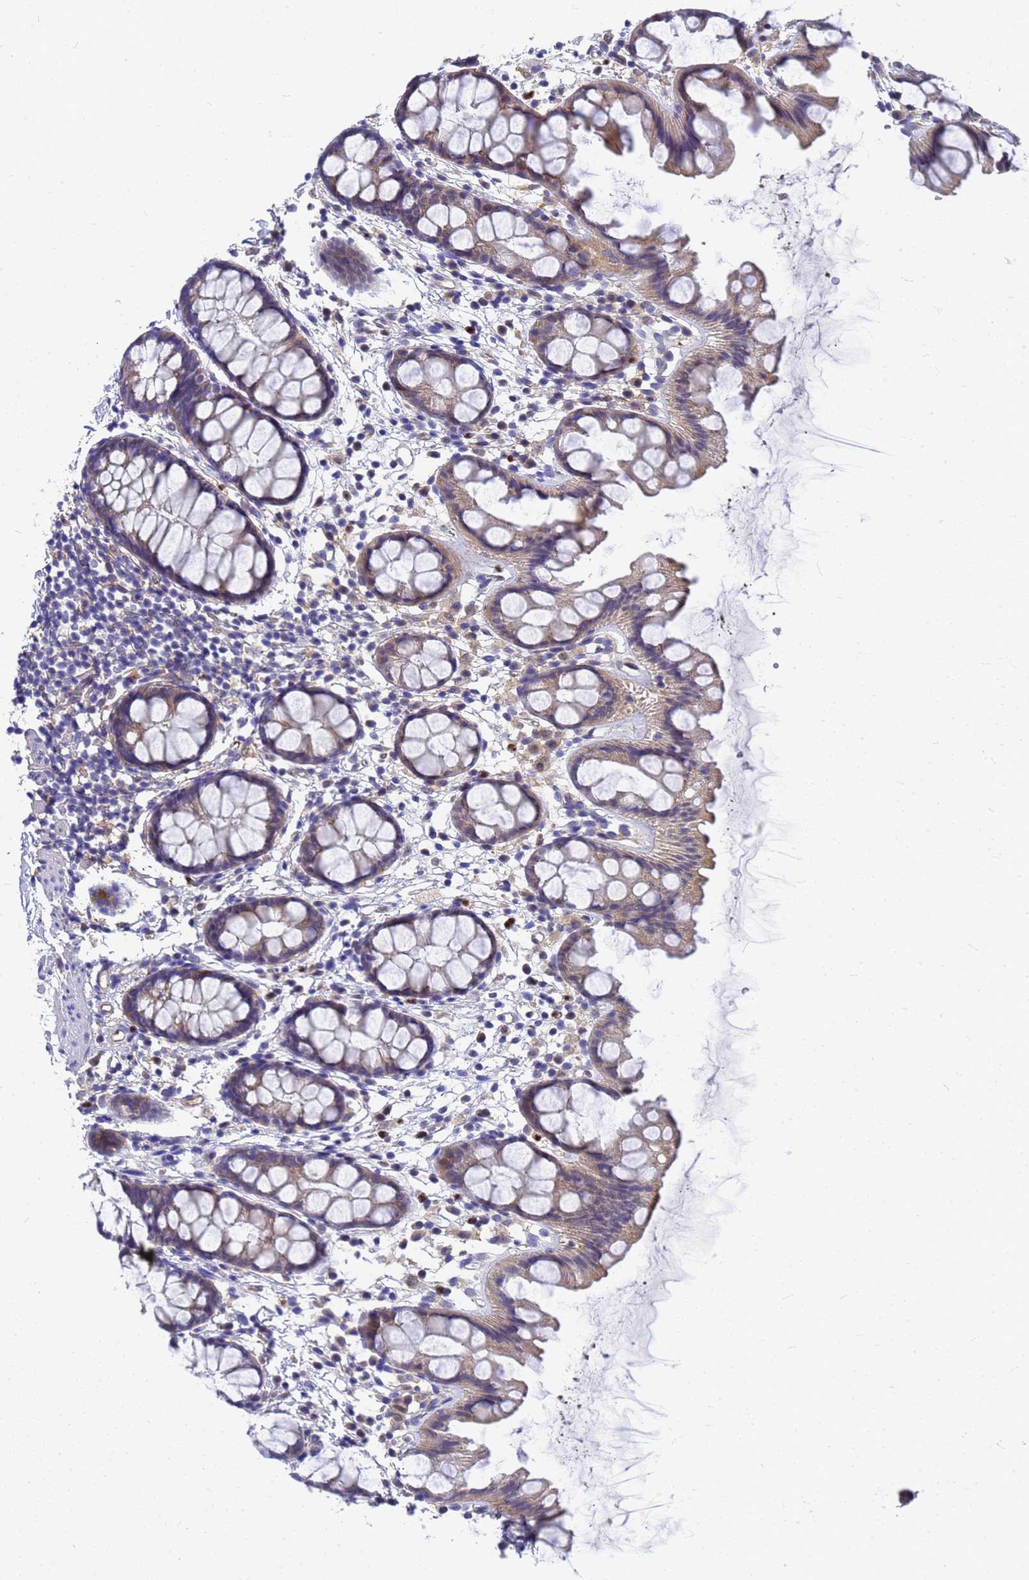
{"staining": {"intensity": "weak", "quantity": "25%-75%", "location": "cytoplasmic/membranous"}, "tissue": "rectum", "cell_type": "Glandular cells", "image_type": "normal", "snomed": [{"axis": "morphology", "description": "Normal tissue, NOS"}, {"axis": "topography", "description": "Rectum"}], "caption": "Glandular cells reveal weak cytoplasmic/membranous positivity in approximately 25%-75% of cells in unremarkable rectum.", "gene": "SLC35E2B", "patient": {"sex": "female", "age": 65}}